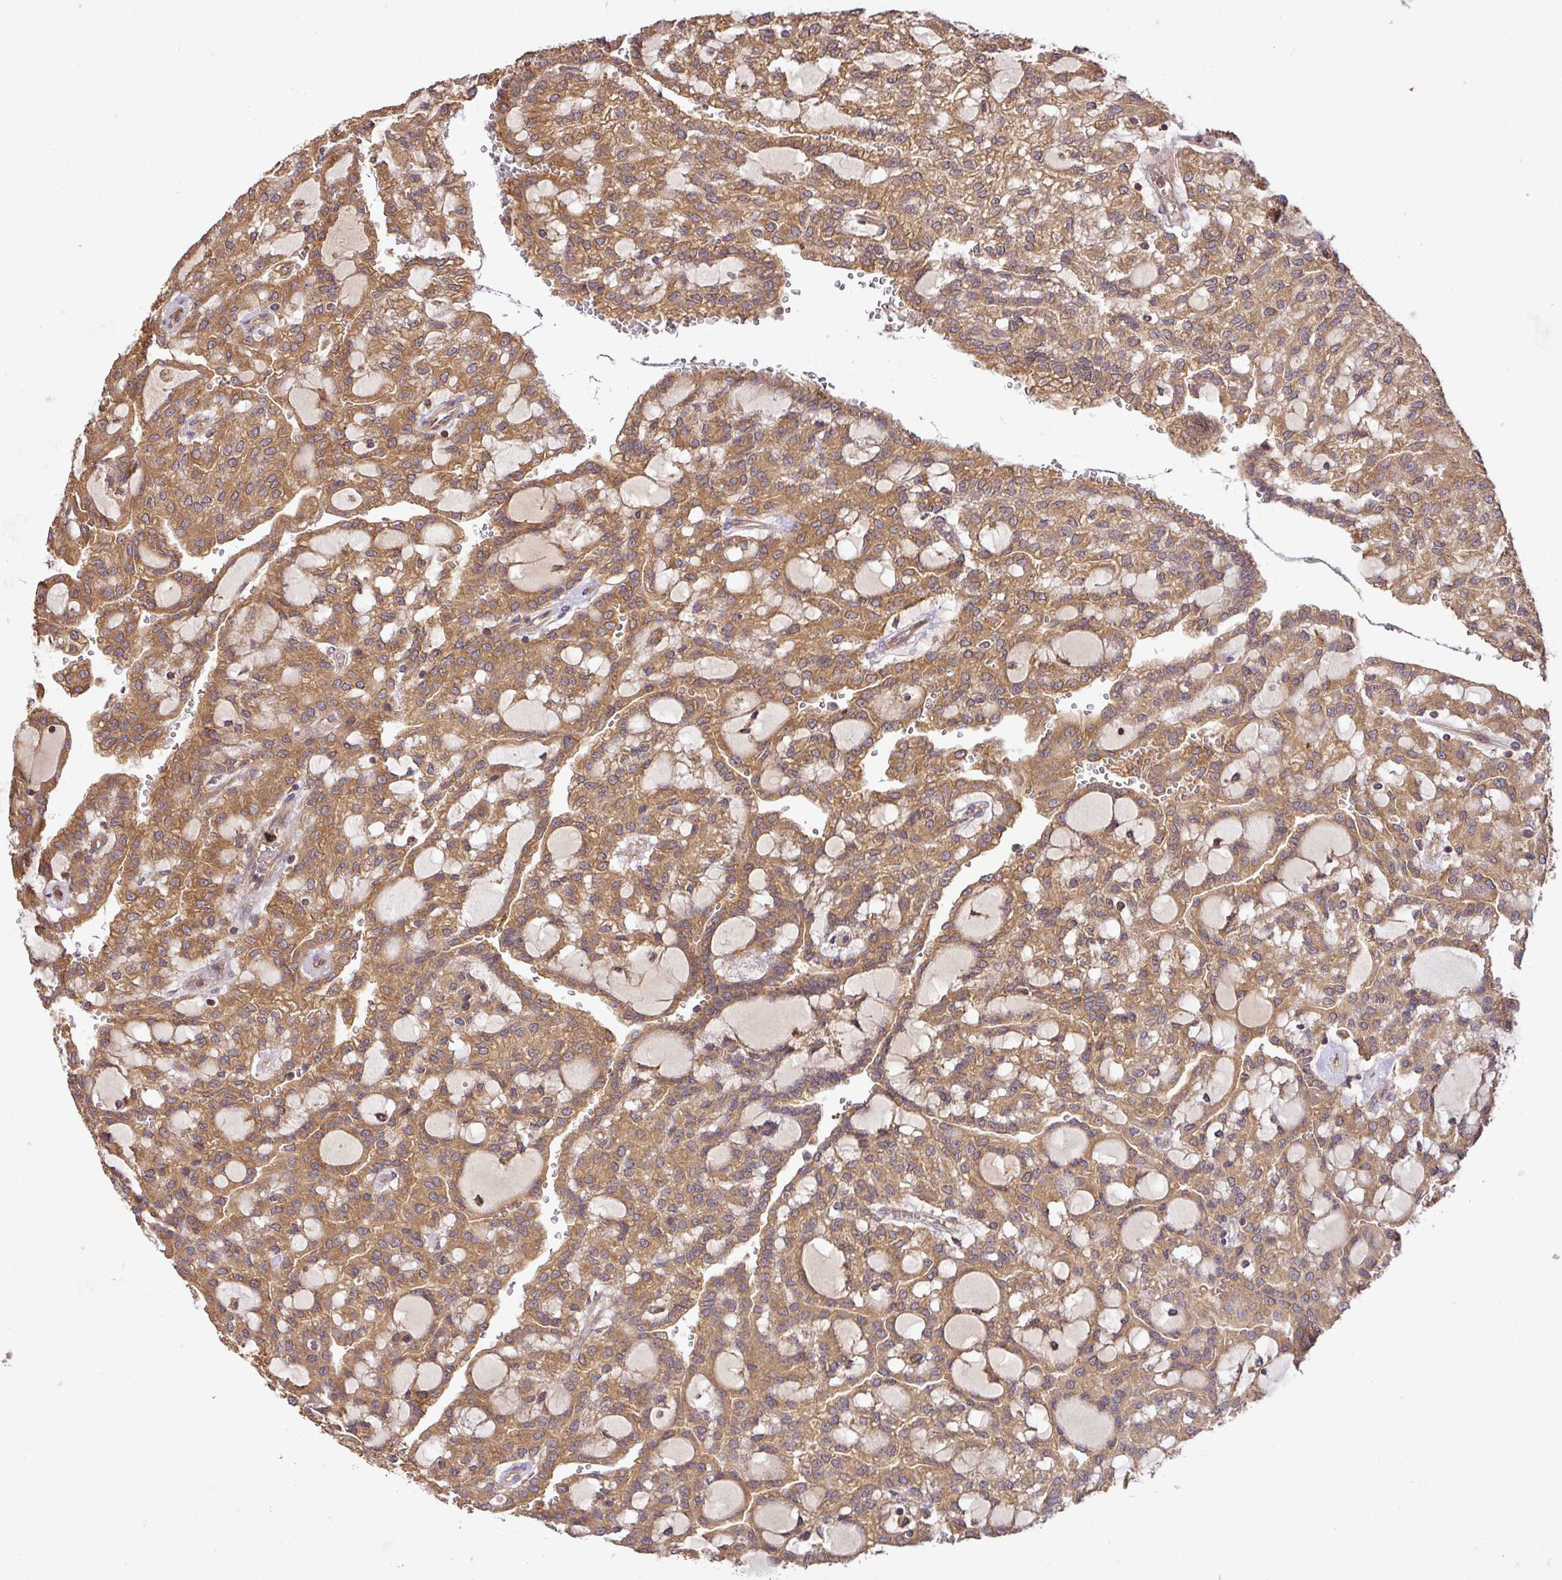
{"staining": {"intensity": "moderate", "quantity": ">75%", "location": "cytoplasmic/membranous"}, "tissue": "renal cancer", "cell_type": "Tumor cells", "image_type": "cancer", "snomed": [{"axis": "morphology", "description": "Adenocarcinoma, NOS"}, {"axis": "topography", "description": "Kidney"}], "caption": "This micrograph reveals immunohistochemistry staining of human renal adenocarcinoma, with medium moderate cytoplasmic/membranous staining in approximately >75% of tumor cells.", "gene": "GSPT1", "patient": {"sex": "male", "age": 63}}